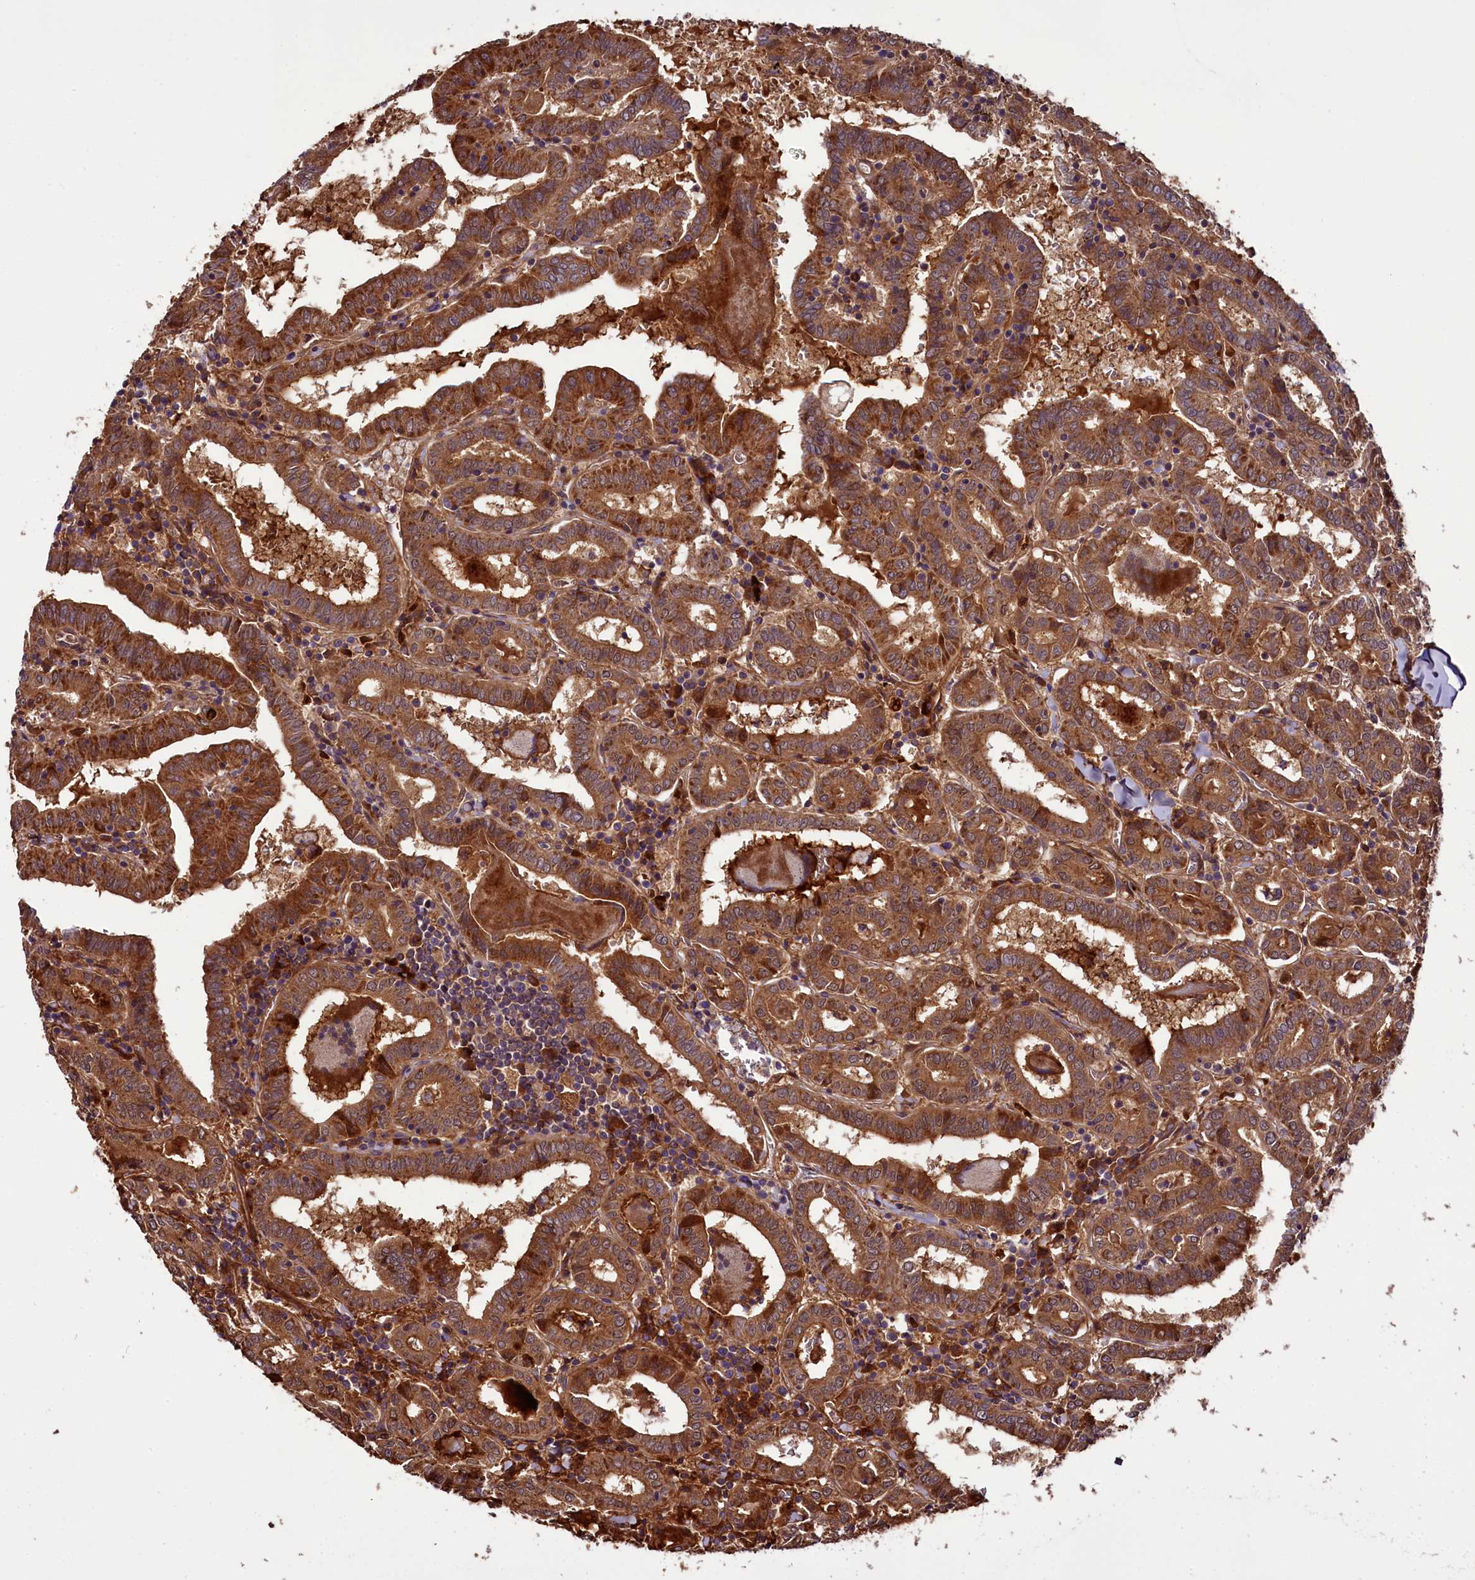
{"staining": {"intensity": "moderate", "quantity": ">75%", "location": "cytoplasmic/membranous"}, "tissue": "thyroid cancer", "cell_type": "Tumor cells", "image_type": "cancer", "snomed": [{"axis": "morphology", "description": "Papillary adenocarcinoma, NOS"}, {"axis": "topography", "description": "Thyroid gland"}], "caption": "IHC (DAB) staining of human thyroid cancer reveals moderate cytoplasmic/membranous protein expression in about >75% of tumor cells. (Brightfield microscopy of DAB IHC at high magnification).", "gene": "RPUSD2", "patient": {"sex": "female", "age": 72}}